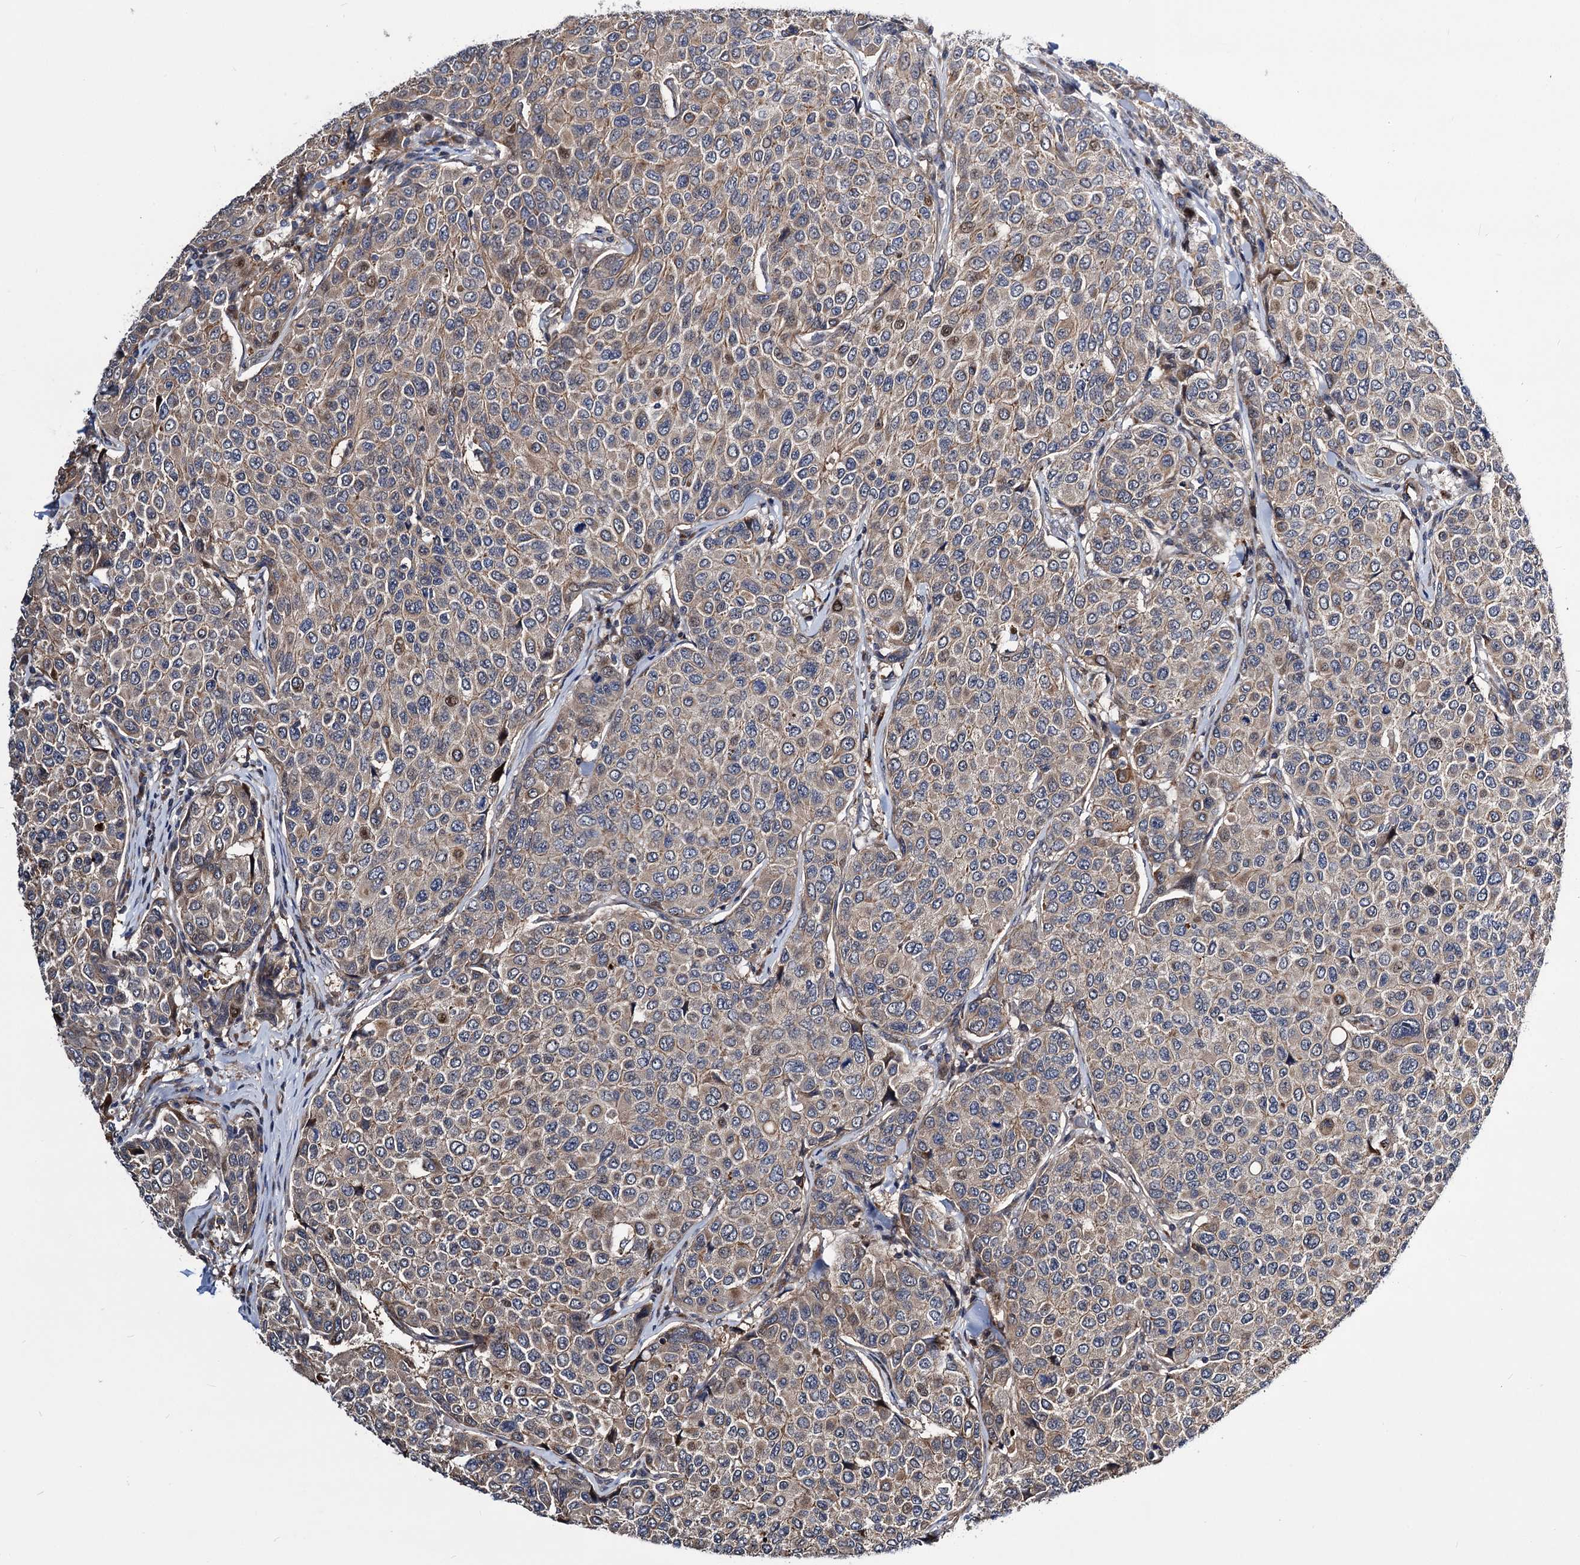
{"staining": {"intensity": "weak", "quantity": "25%-75%", "location": "cytoplasmic/membranous"}, "tissue": "breast cancer", "cell_type": "Tumor cells", "image_type": "cancer", "snomed": [{"axis": "morphology", "description": "Duct carcinoma"}, {"axis": "topography", "description": "Breast"}], "caption": "Immunohistochemistry (IHC) (DAB (3,3'-diaminobenzidine)) staining of human breast cancer exhibits weak cytoplasmic/membranous protein staining in approximately 25%-75% of tumor cells. (IHC, brightfield microscopy, high magnification).", "gene": "UBR1", "patient": {"sex": "female", "age": 55}}